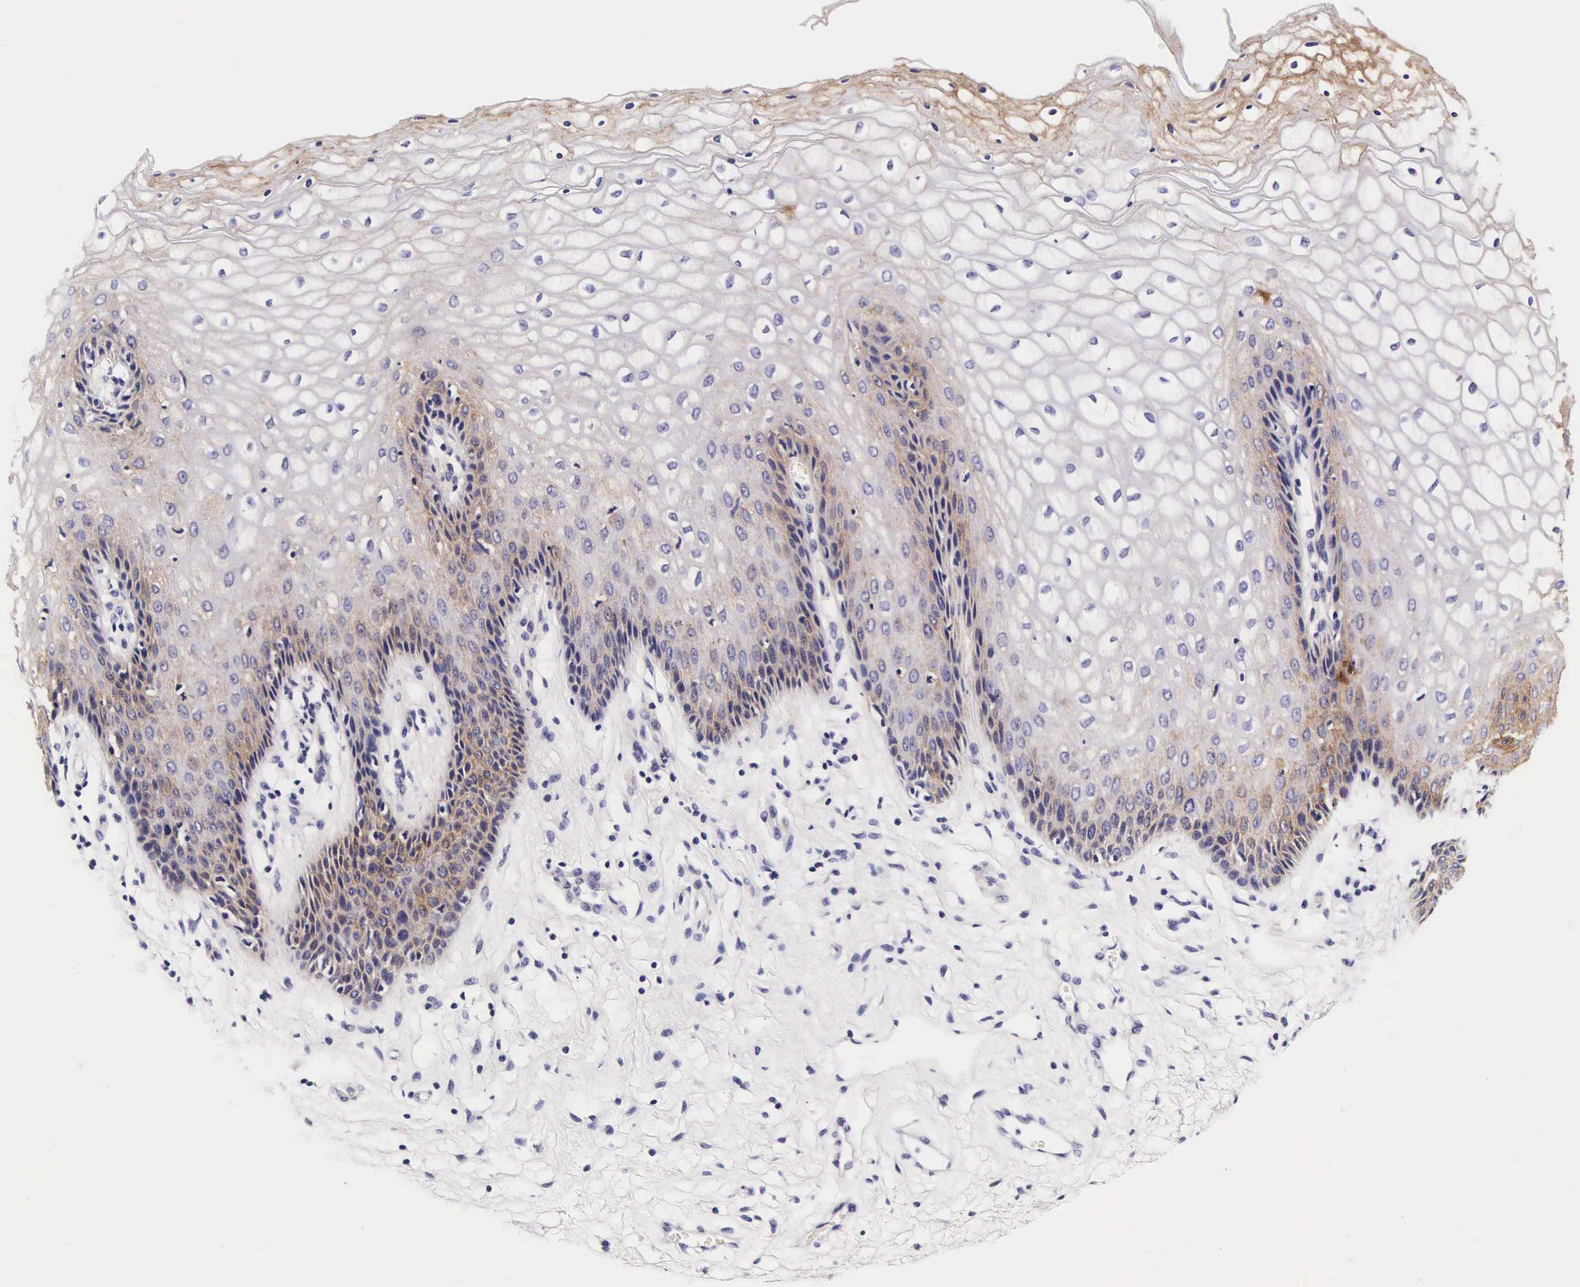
{"staining": {"intensity": "weak", "quantity": "<25%", "location": "cytoplasmic/membranous"}, "tissue": "vagina", "cell_type": "Squamous epithelial cells", "image_type": "normal", "snomed": [{"axis": "morphology", "description": "Normal tissue, NOS"}, {"axis": "topography", "description": "Vagina"}], "caption": "This is an immunohistochemistry (IHC) micrograph of normal human vagina. There is no staining in squamous epithelial cells.", "gene": "UPRT", "patient": {"sex": "female", "age": 34}}